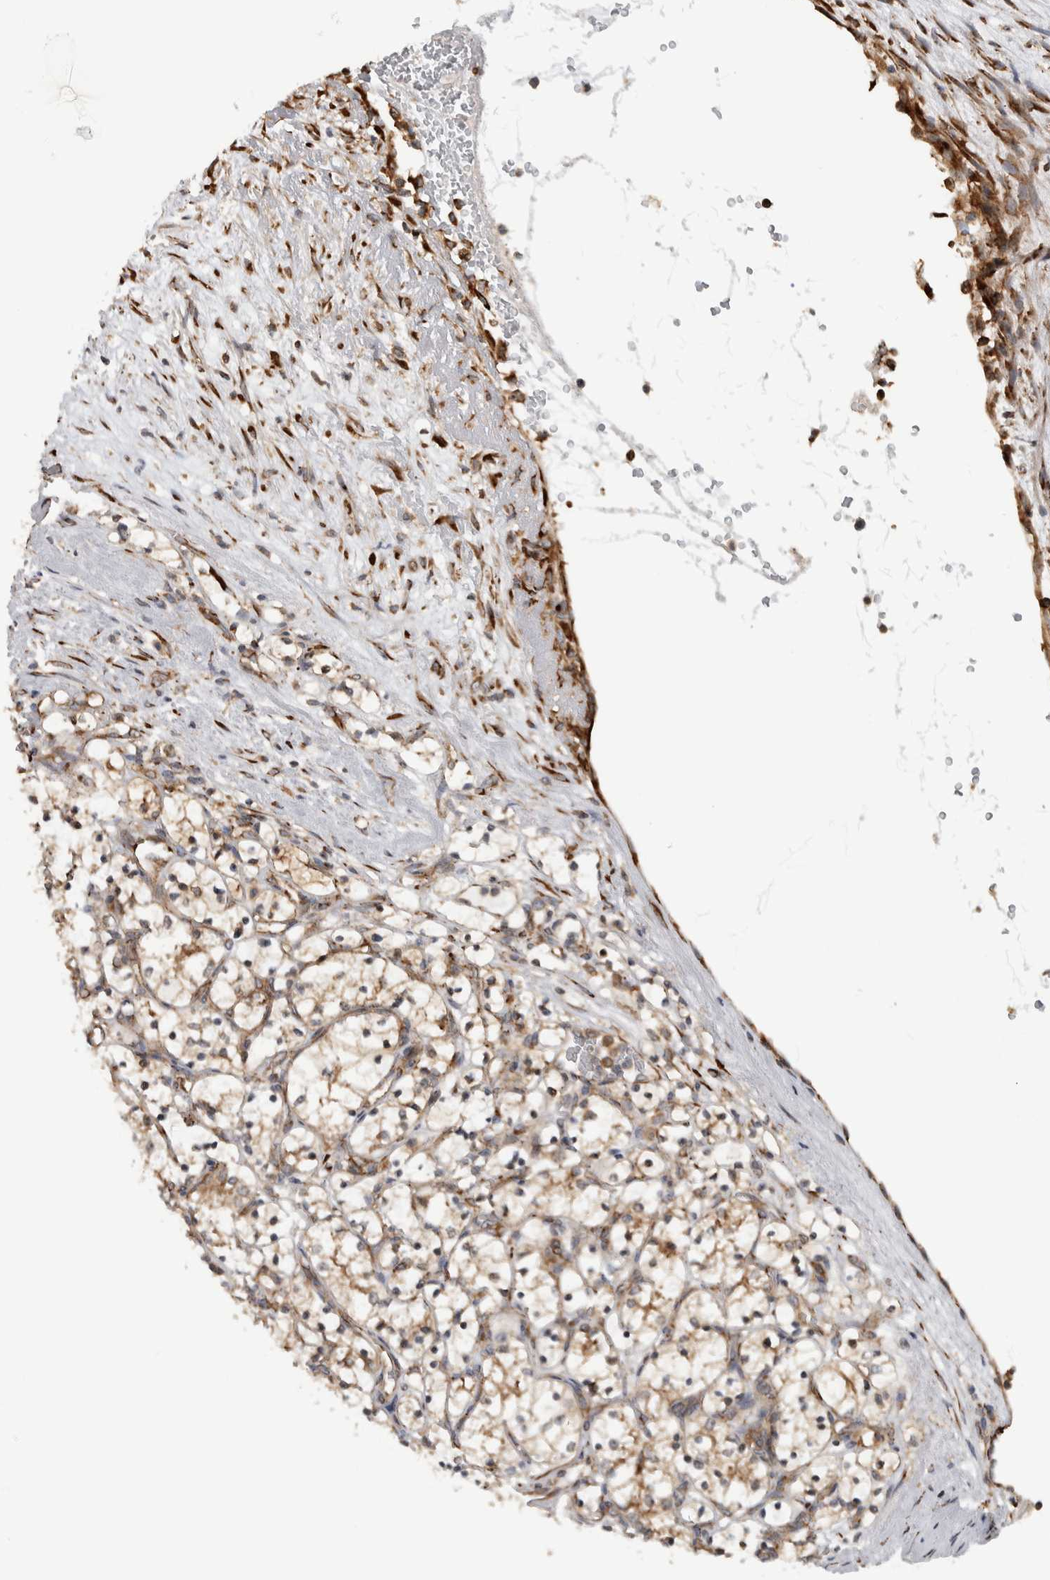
{"staining": {"intensity": "moderate", "quantity": ">75%", "location": "cytoplasmic/membranous"}, "tissue": "renal cancer", "cell_type": "Tumor cells", "image_type": "cancer", "snomed": [{"axis": "morphology", "description": "Adenocarcinoma, NOS"}, {"axis": "topography", "description": "Kidney"}], "caption": "This is an image of IHC staining of renal cancer (adenocarcinoma), which shows moderate positivity in the cytoplasmic/membranous of tumor cells.", "gene": "EIF3H", "patient": {"sex": "female", "age": 69}}